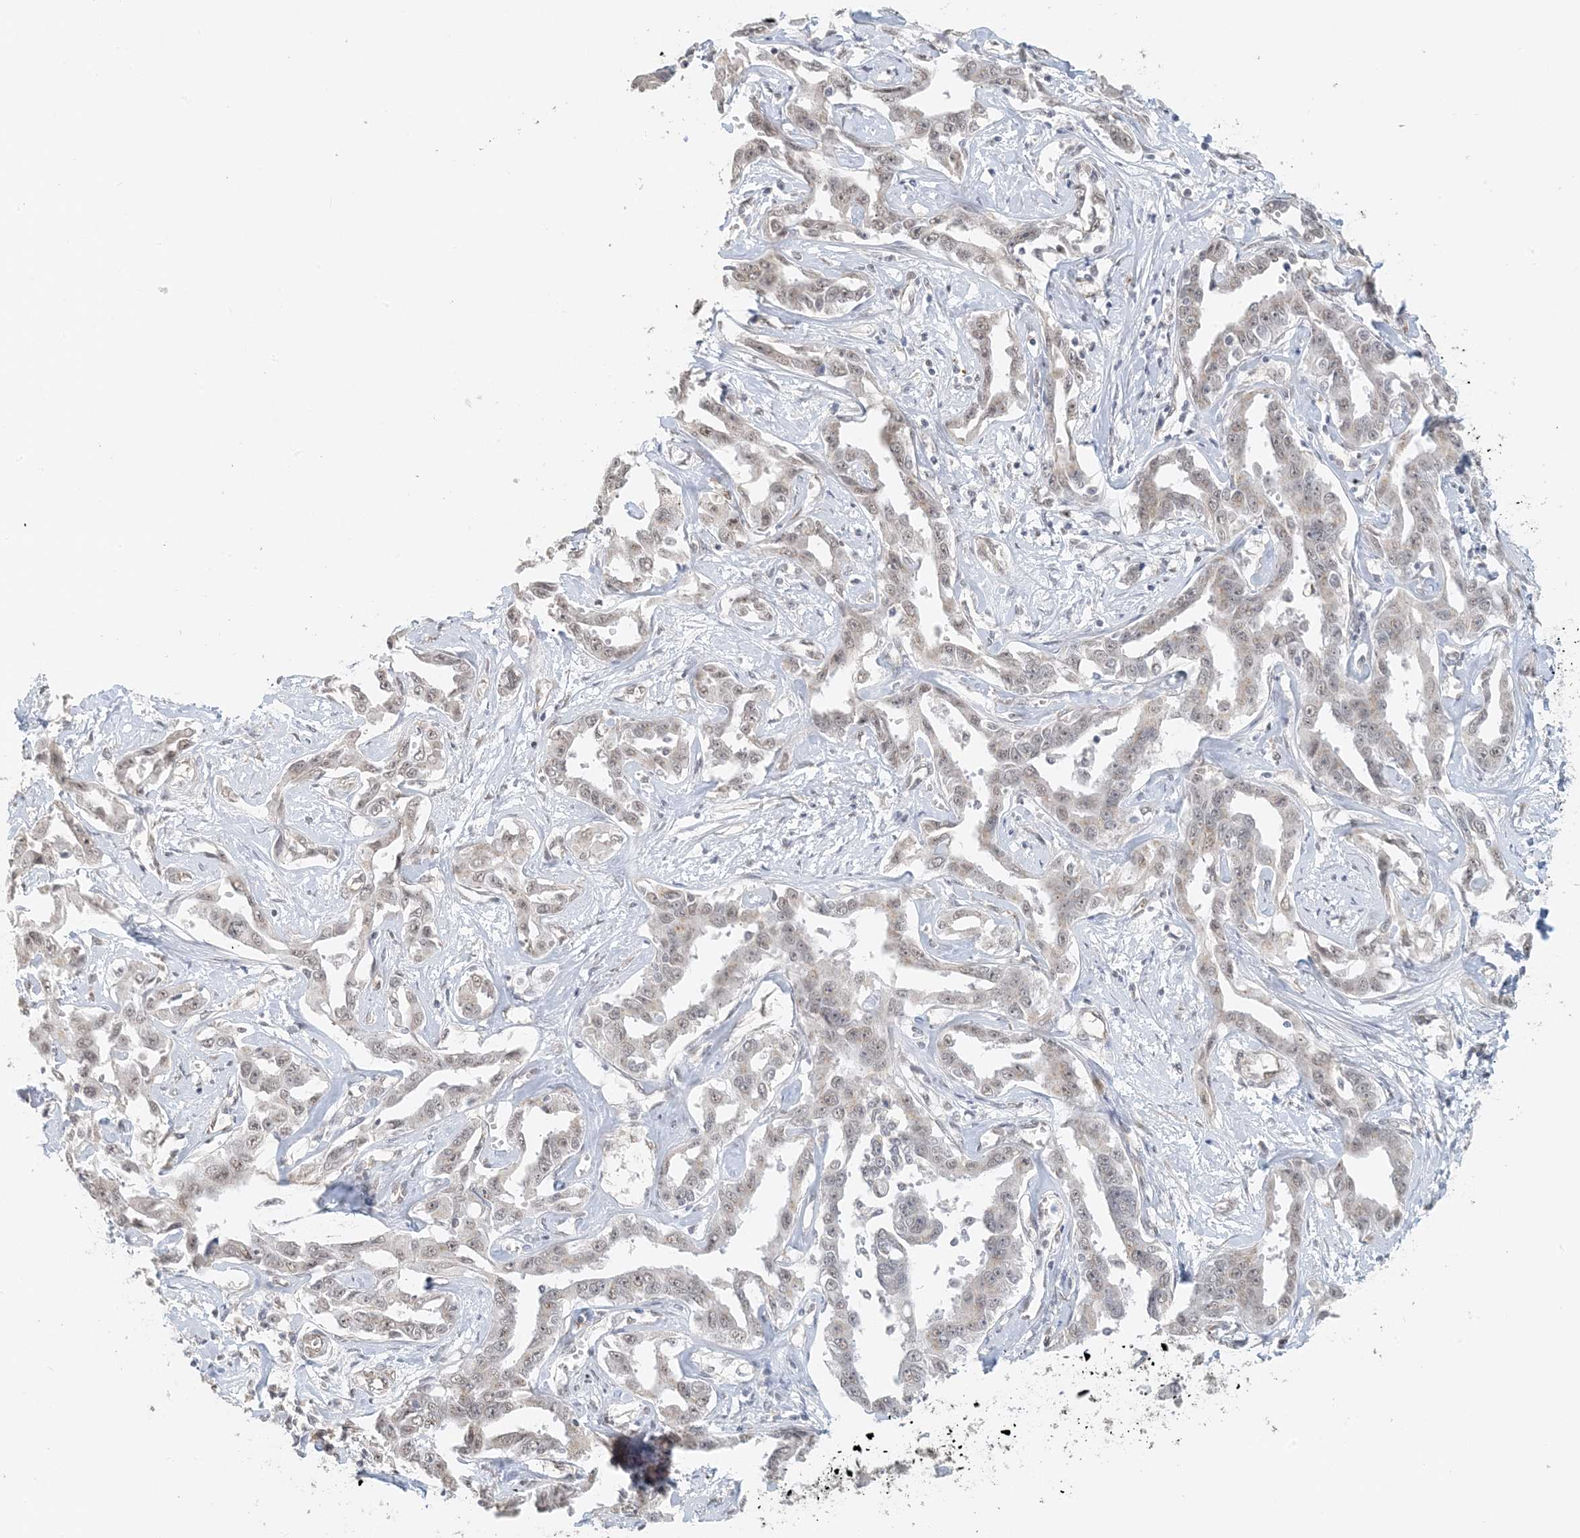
{"staining": {"intensity": "negative", "quantity": "none", "location": "none"}, "tissue": "liver cancer", "cell_type": "Tumor cells", "image_type": "cancer", "snomed": [{"axis": "morphology", "description": "Cholangiocarcinoma"}, {"axis": "topography", "description": "Liver"}], "caption": "Immunohistochemistry (IHC) image of human cholangiocarcinoma (liver) stained for a protein (brown), which shows no expression in tumor cells. (DAB (3,3'-diaminobenzidine) immunohistochemistry with hematoxylin counter stain).", "gene": "ZCCHC4", "patient": {"sex": "male", "age": 59}}